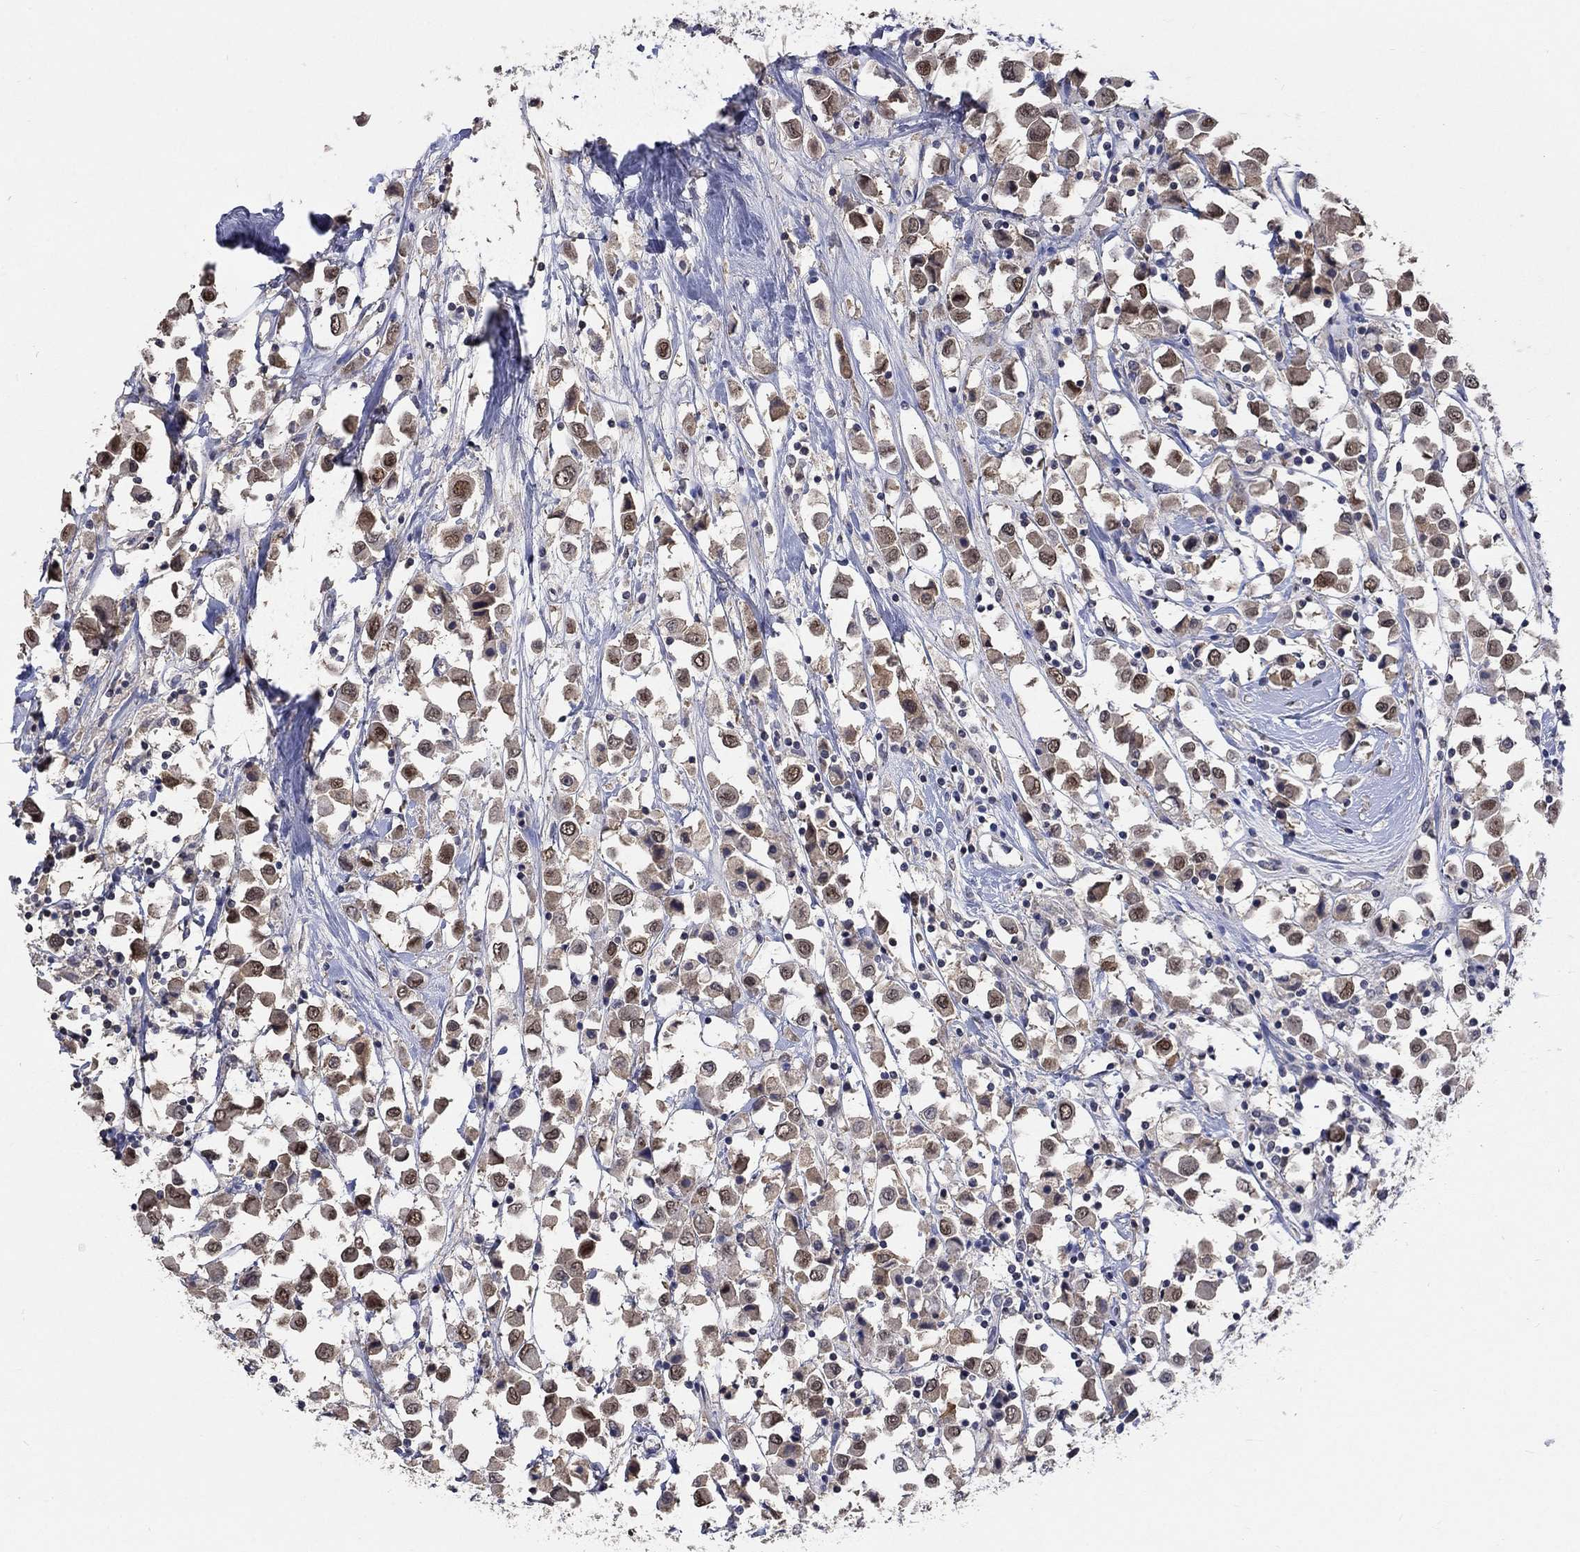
{"staining": {"intensity": "moderate", "quantity": "<25%", "location": "nuclear"}, "tissue": "breast cancer", "cell_type": "Tumor cells", "image_type": "cancer", "snomed": [{"axis": "morphology", "description": "Duct carcinoma"}, {"axis": "topography", "description": "Breast"}], "caption": "A low amount of moderate nuclear staining is identified in about <25% of tumor cells in breast intraductal carcinoma tissue.", "gene": "ZBTB18", "patient": {"sex": "female", "age": 61}}